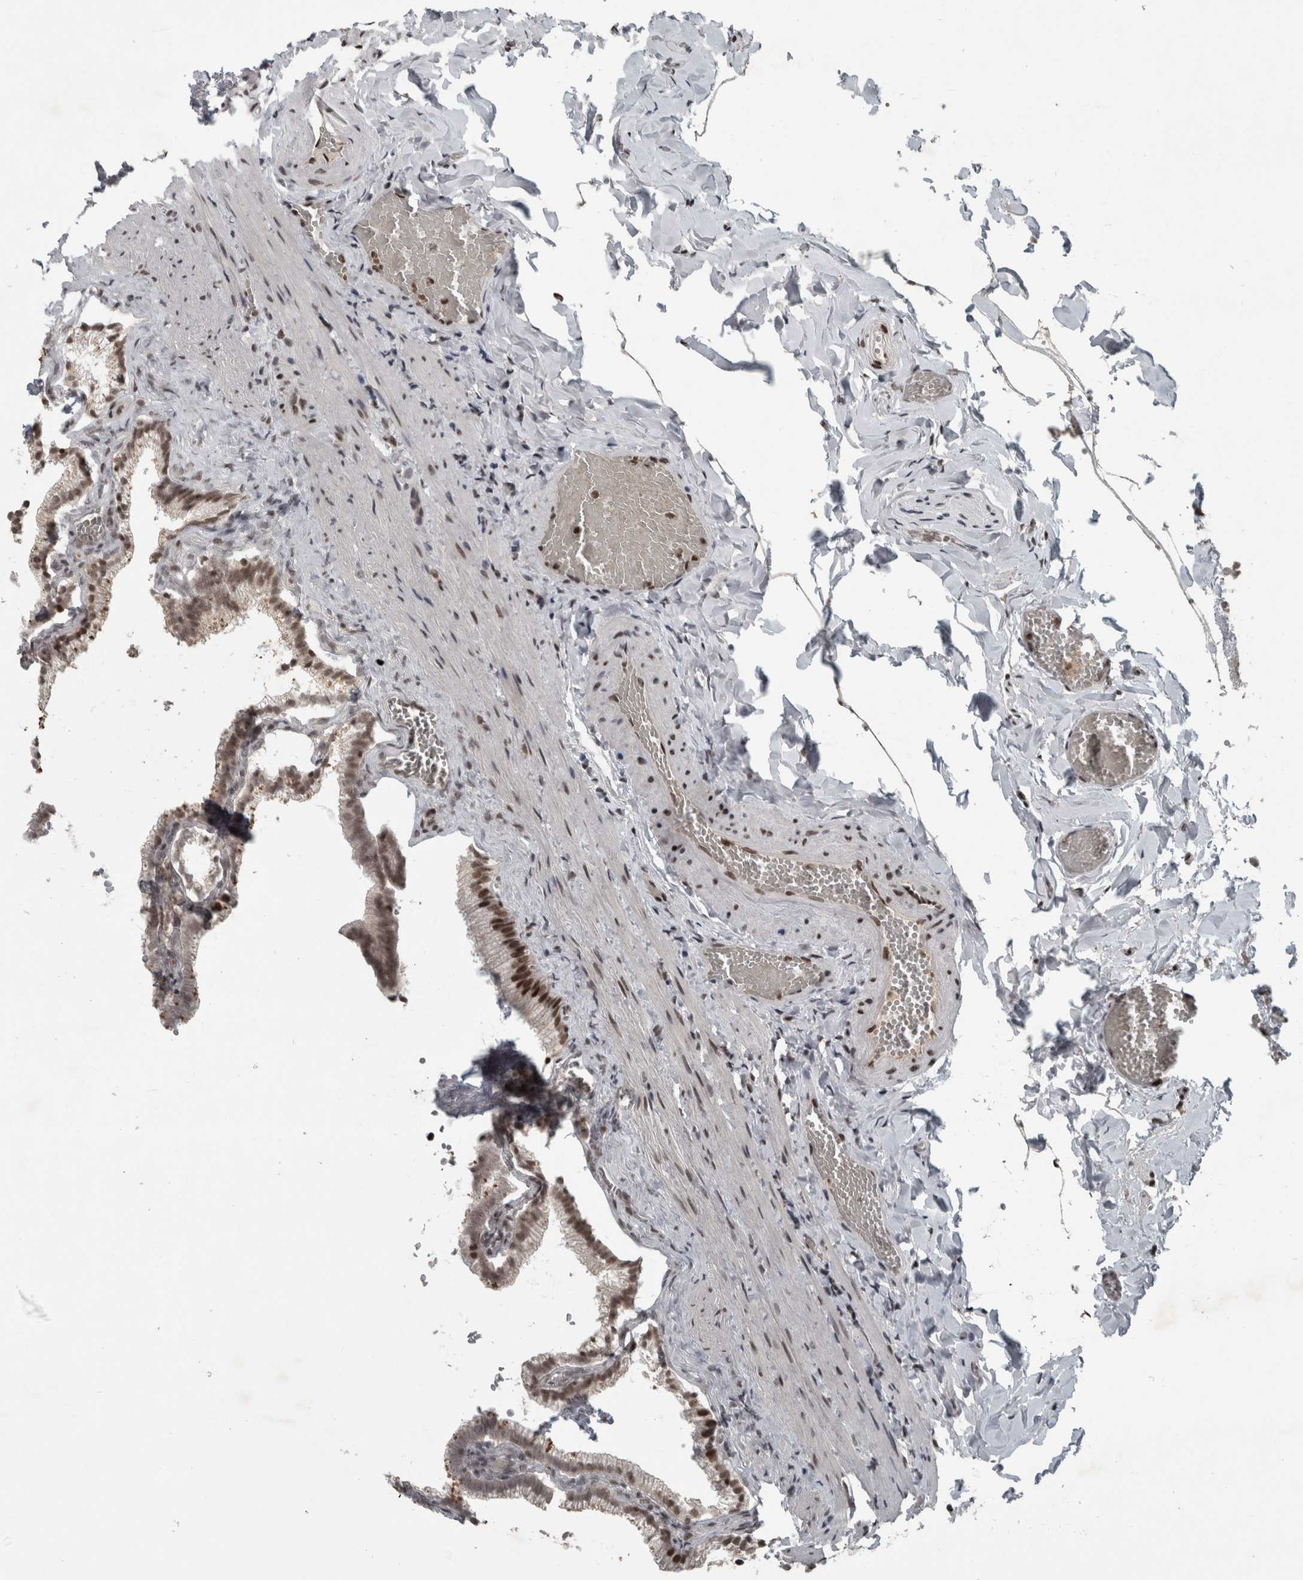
{"staining": {"intensity": "strong", "quantity": ">75%", "location": "nuclear"}, "tissue": "gallbladder", "cell_type": "Glandular cells", "image_type": "normal", "snomed": [{"axis": "morphology", "description": "Normal tissue, NOS"}, {"axis": "topography", "description": "Gallbladder"}], "caption": "Immunohistochemical staining of unremarkable human gallbladder shows high levels of strong nuclear expression in about >75% of glandular cells.", "gene": "UNC50", "patient": {"sex": "male", "age": 38}}